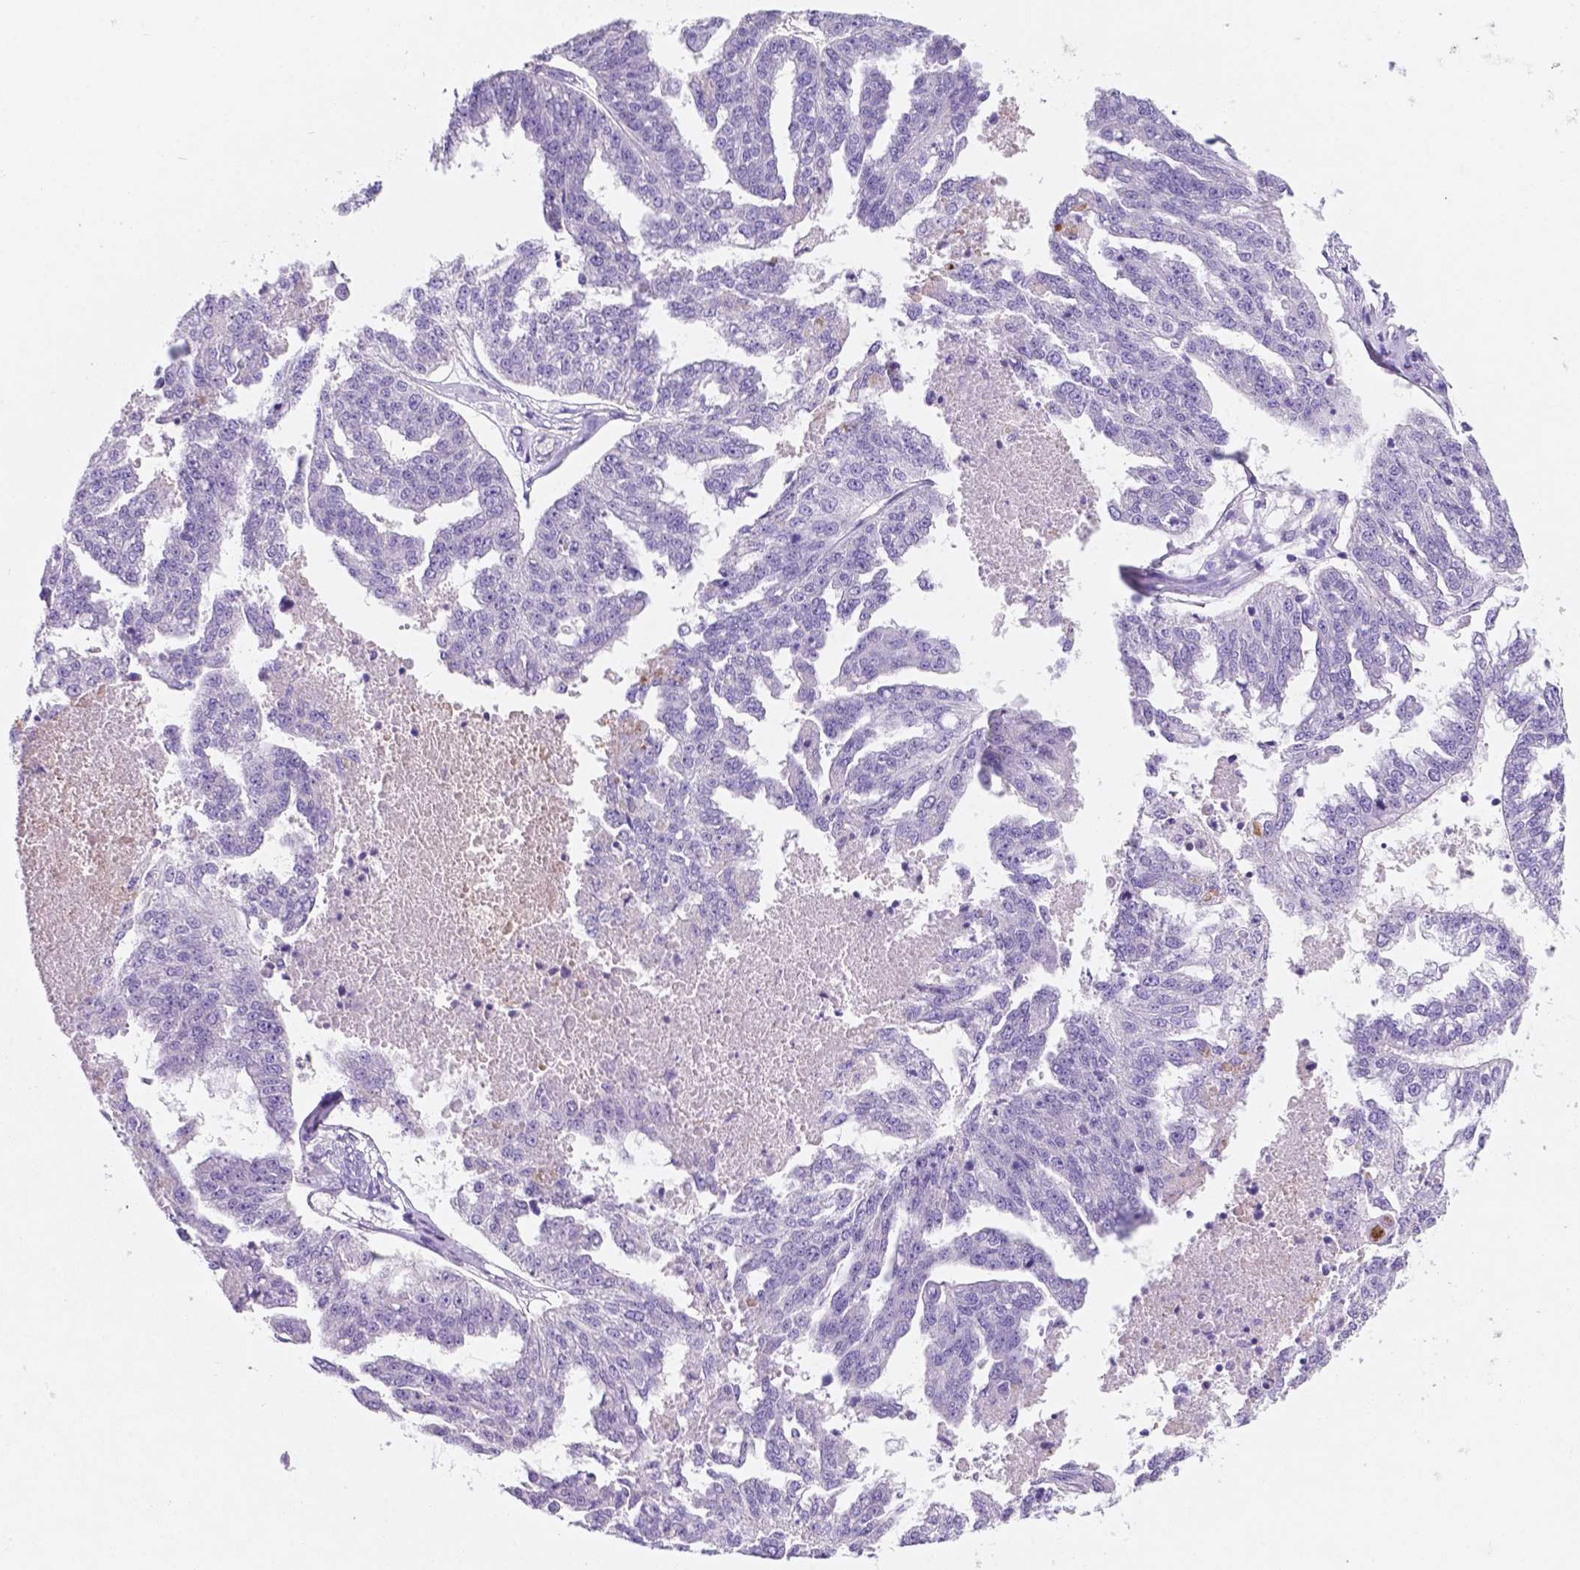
{"staining": {"intensity": "negative", "quantity": "none", "location": "none"}, "tissue": "ovarian cancer", "cell_type": "Tumor cells", "image_type": "cancer", "snomed": [{"axis": "morphology", "description": "Cystadenocarcinoma, serous, NOS"}, {"axis": "topography", "description": "Ovary"}], "caption": "Tumor cells are negative for protein expression in human ovarian cancer (serous cystadenocarcinoma).", "gene": "EBLN2", "patient": {"sex": "female", "age": 58}}